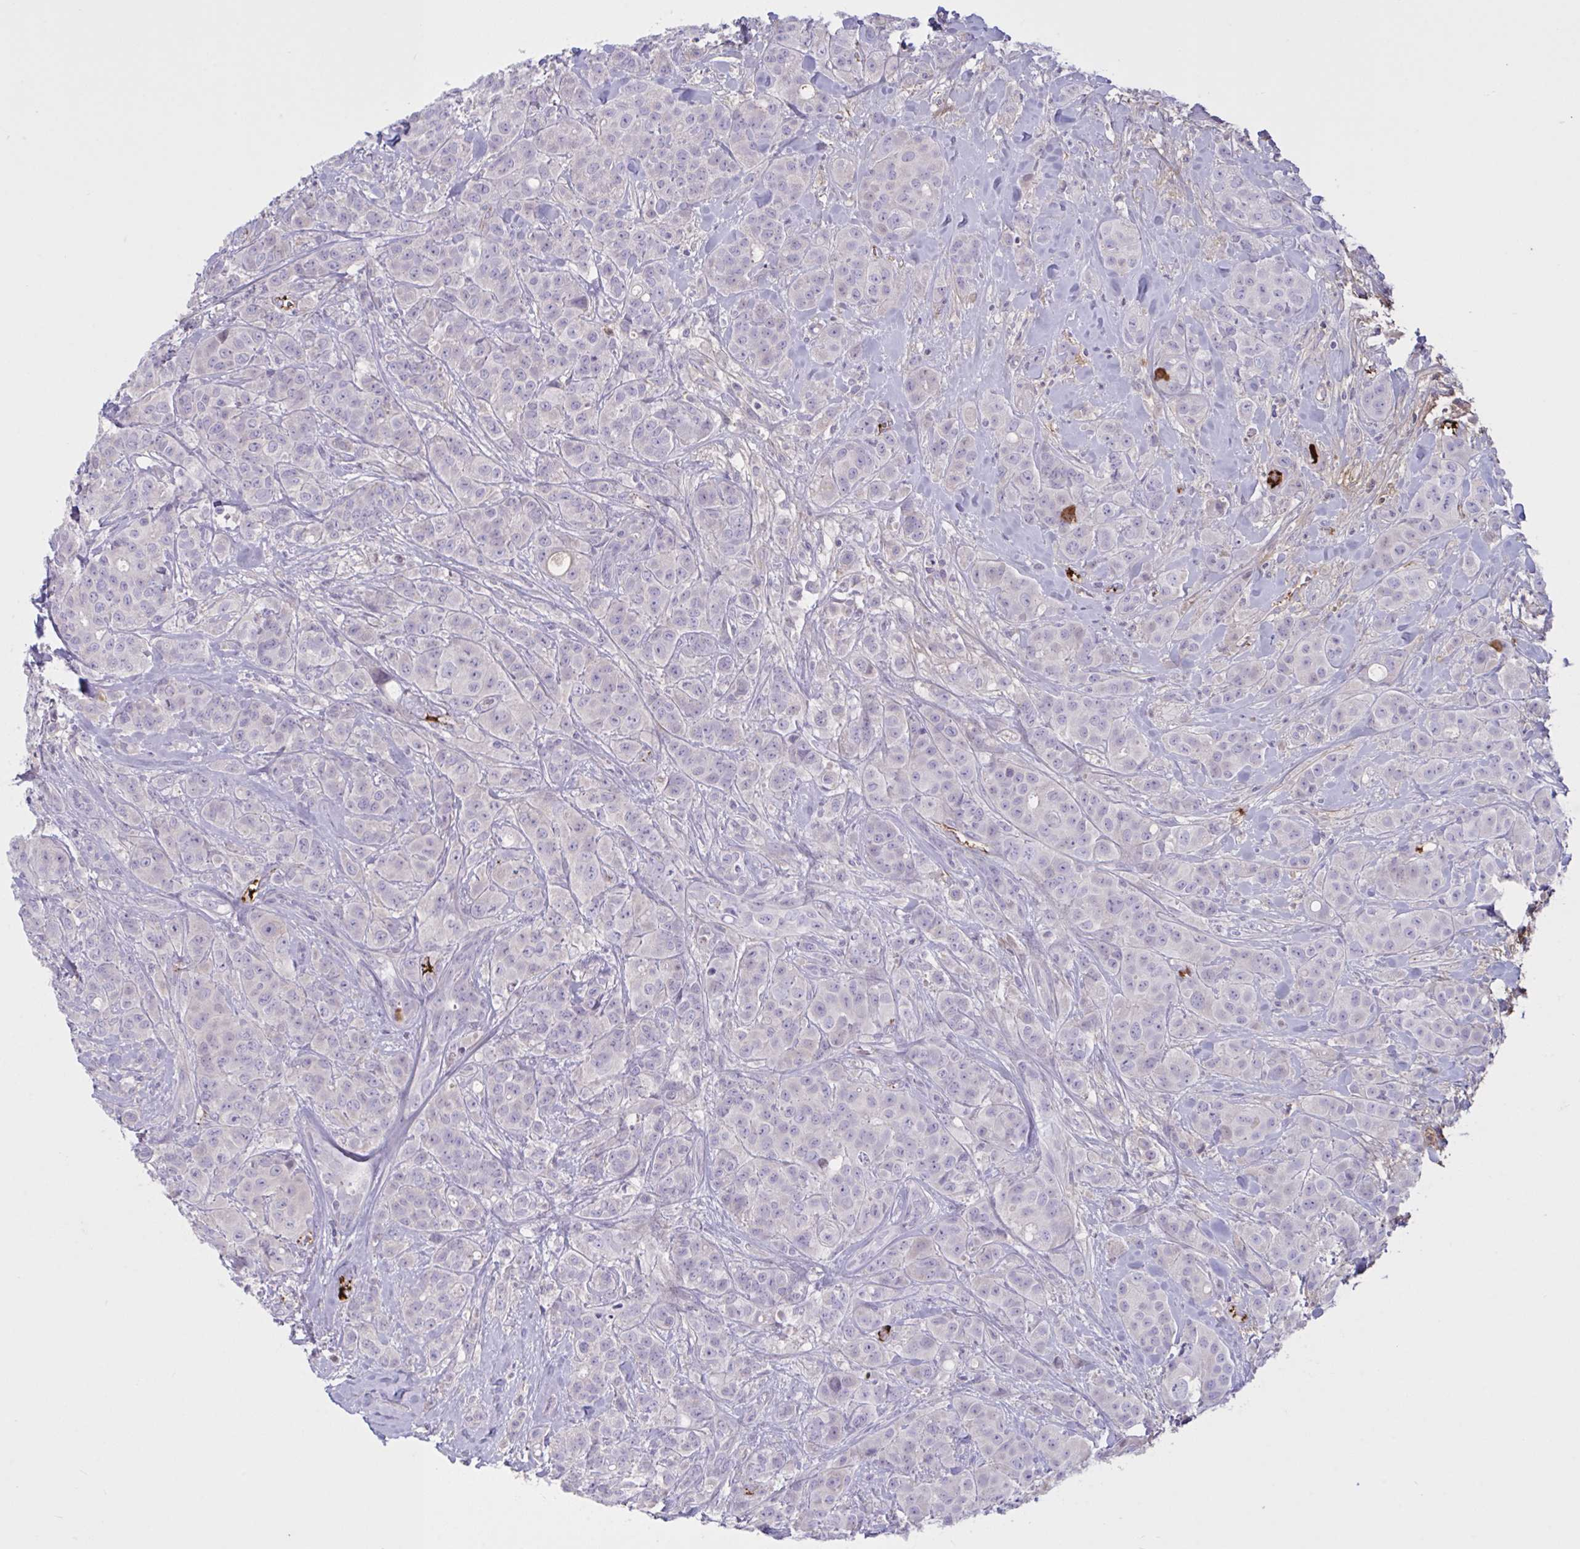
{"staining": {"intensity": "negative", "quantity": "none", "location": "none"}, "tissue": "breast cancer", "cell_type": "Tumor cells", "image_type": "cancer", "snomed": [{"axis": "morphology", "description": "Normal tissue, NOS"}, {"axis": "morphology", "description": "Duct carcinoma"}, {"axis": "topography", "description": "Breast"}], "caption": "A photomicrograph of breast infiltrating ductal carcinoma stained for a protein displays no brown staining in tumor cells.", "gene": "IL1R1", "patient": {"sex": "female", "age": 43}}